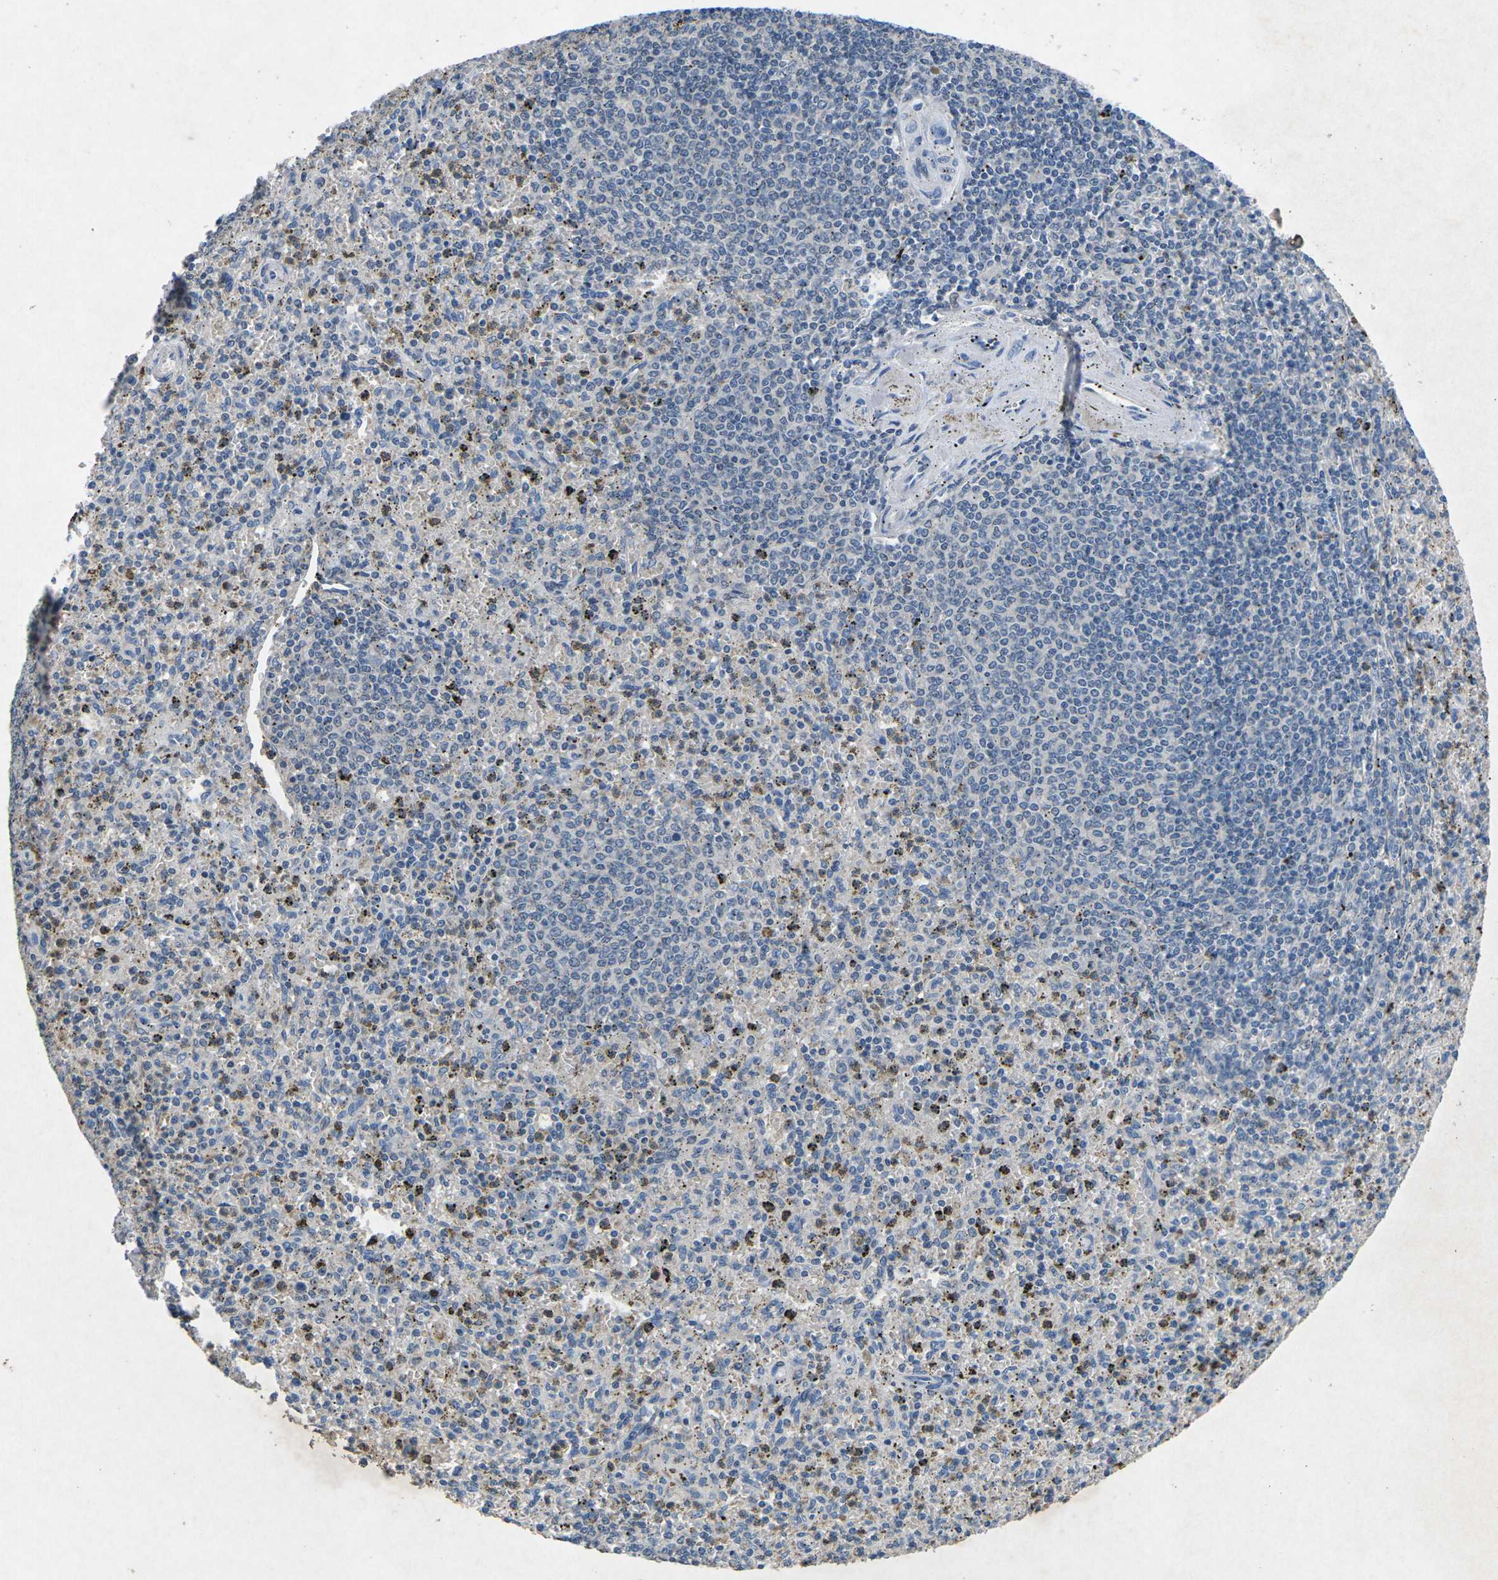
{"staining": {"intensity": "negative", "quantity": "none", "location": "none"}, "tissue": "spleen", "cell_type": "Cells in red pulp", "image_type": "normal", "snomed": [{"axis": "morphology", "description": "Normal tissue, NOS"}, {"axis": "topography", "description": "Spleen"}], "caption": "Spleen stained for a protein using immunohistochemistry displays no positivity cells in red pulp.", "gene": "PLG", "patient": {"sex": "male", "age": 72}}